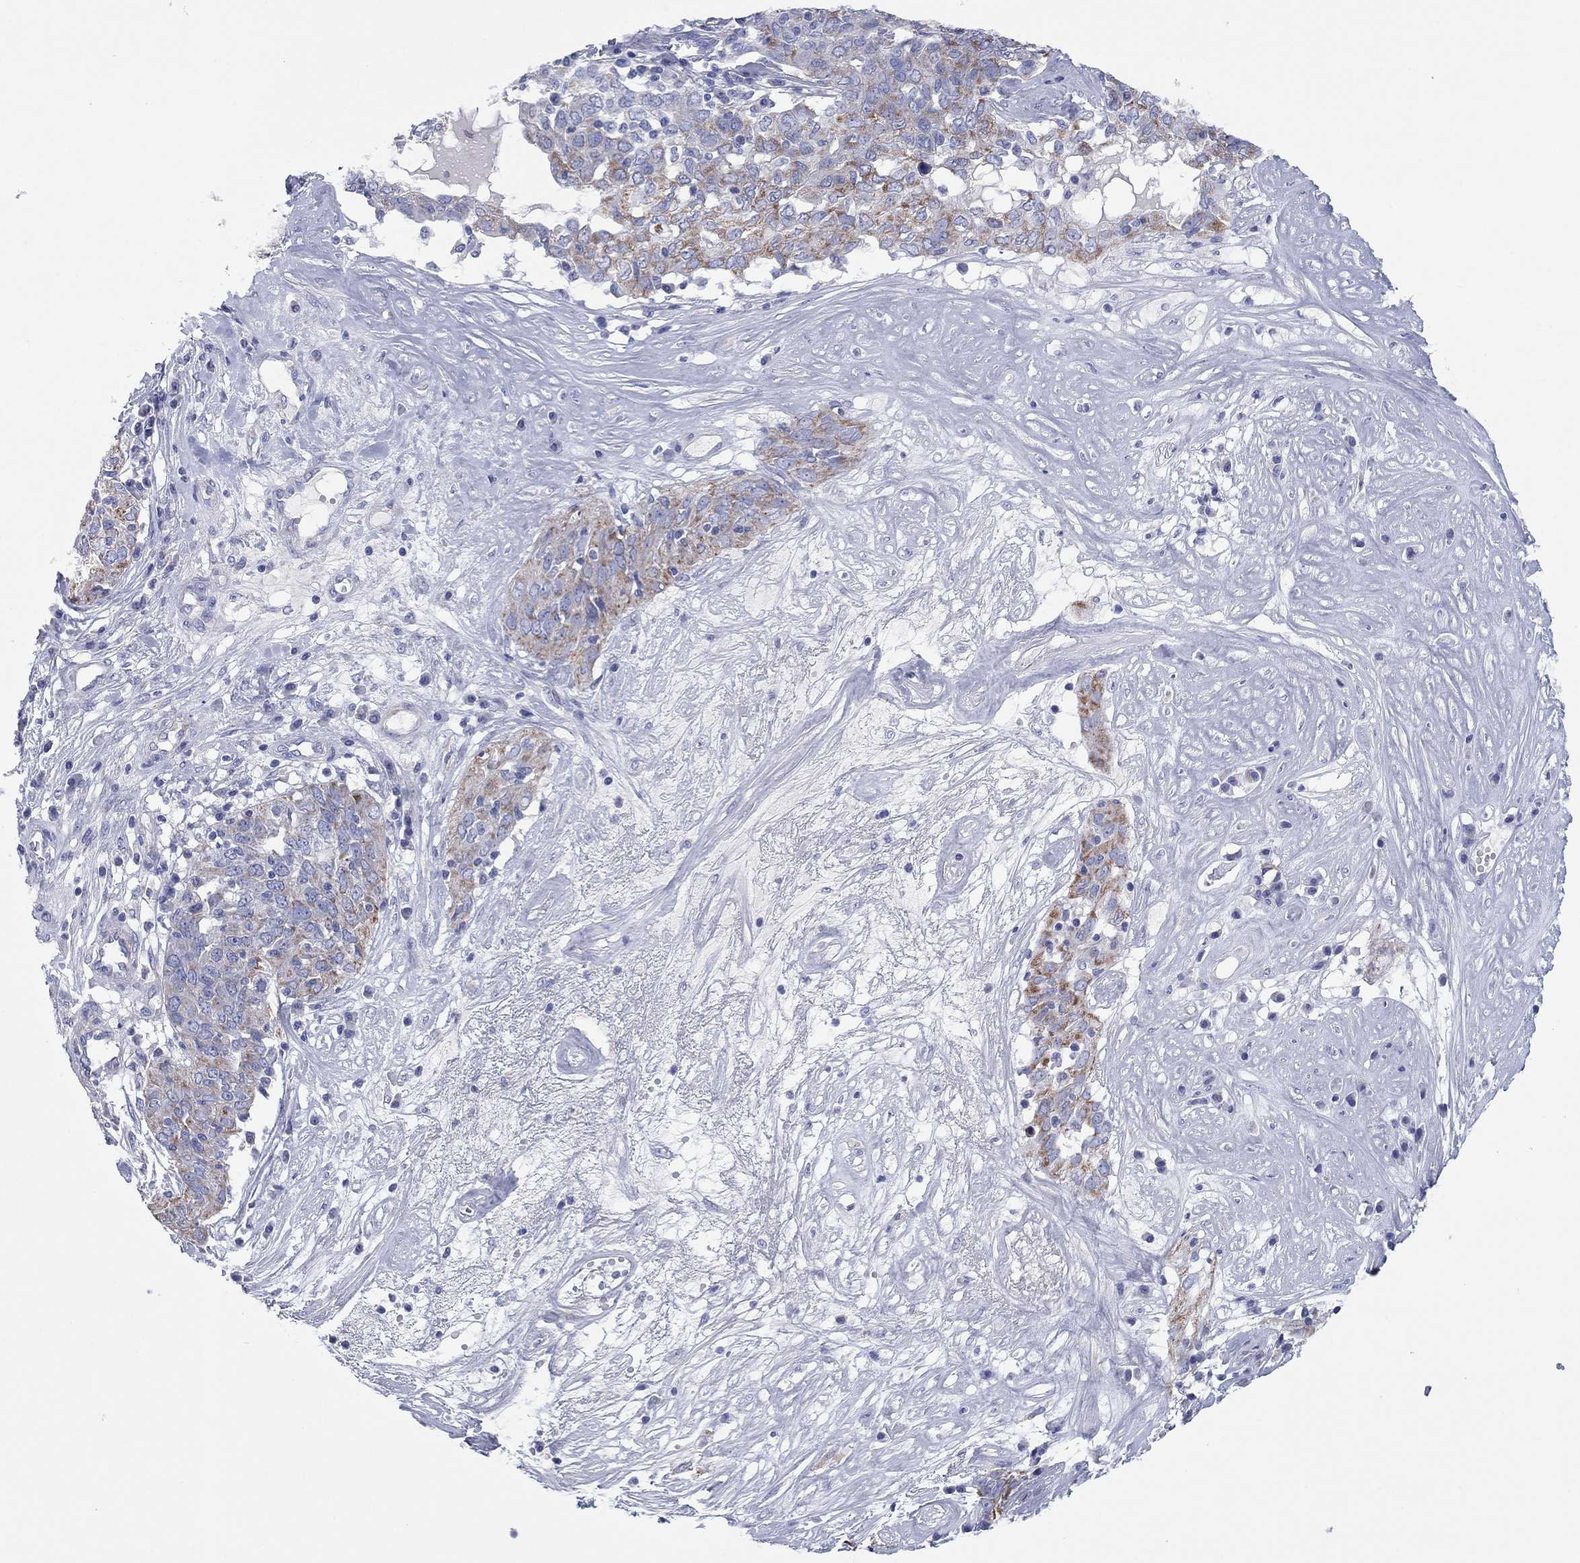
{"staining": {"intensity": "moderate", "quantity": "25%-75%", "location": "cytoplasmic/membranous"}, "tissue": "ovarian cancer", "cell_type": "Tumor cells", "image_type": "cancer", "snomed": [{"axis": "morphology", "description": "Carcinoma, endometroid"}, {"axis": "topography", "description": "Ovary"}], "caption": "Ovarian cancer was stained to show a protein in brown. There is medium levels of moderate cytoplasmic/membranous staining in approximately 25%-75% of tumor cells.", "gene": "MGST3", "patient": {"sex": "female", "age": 50}}